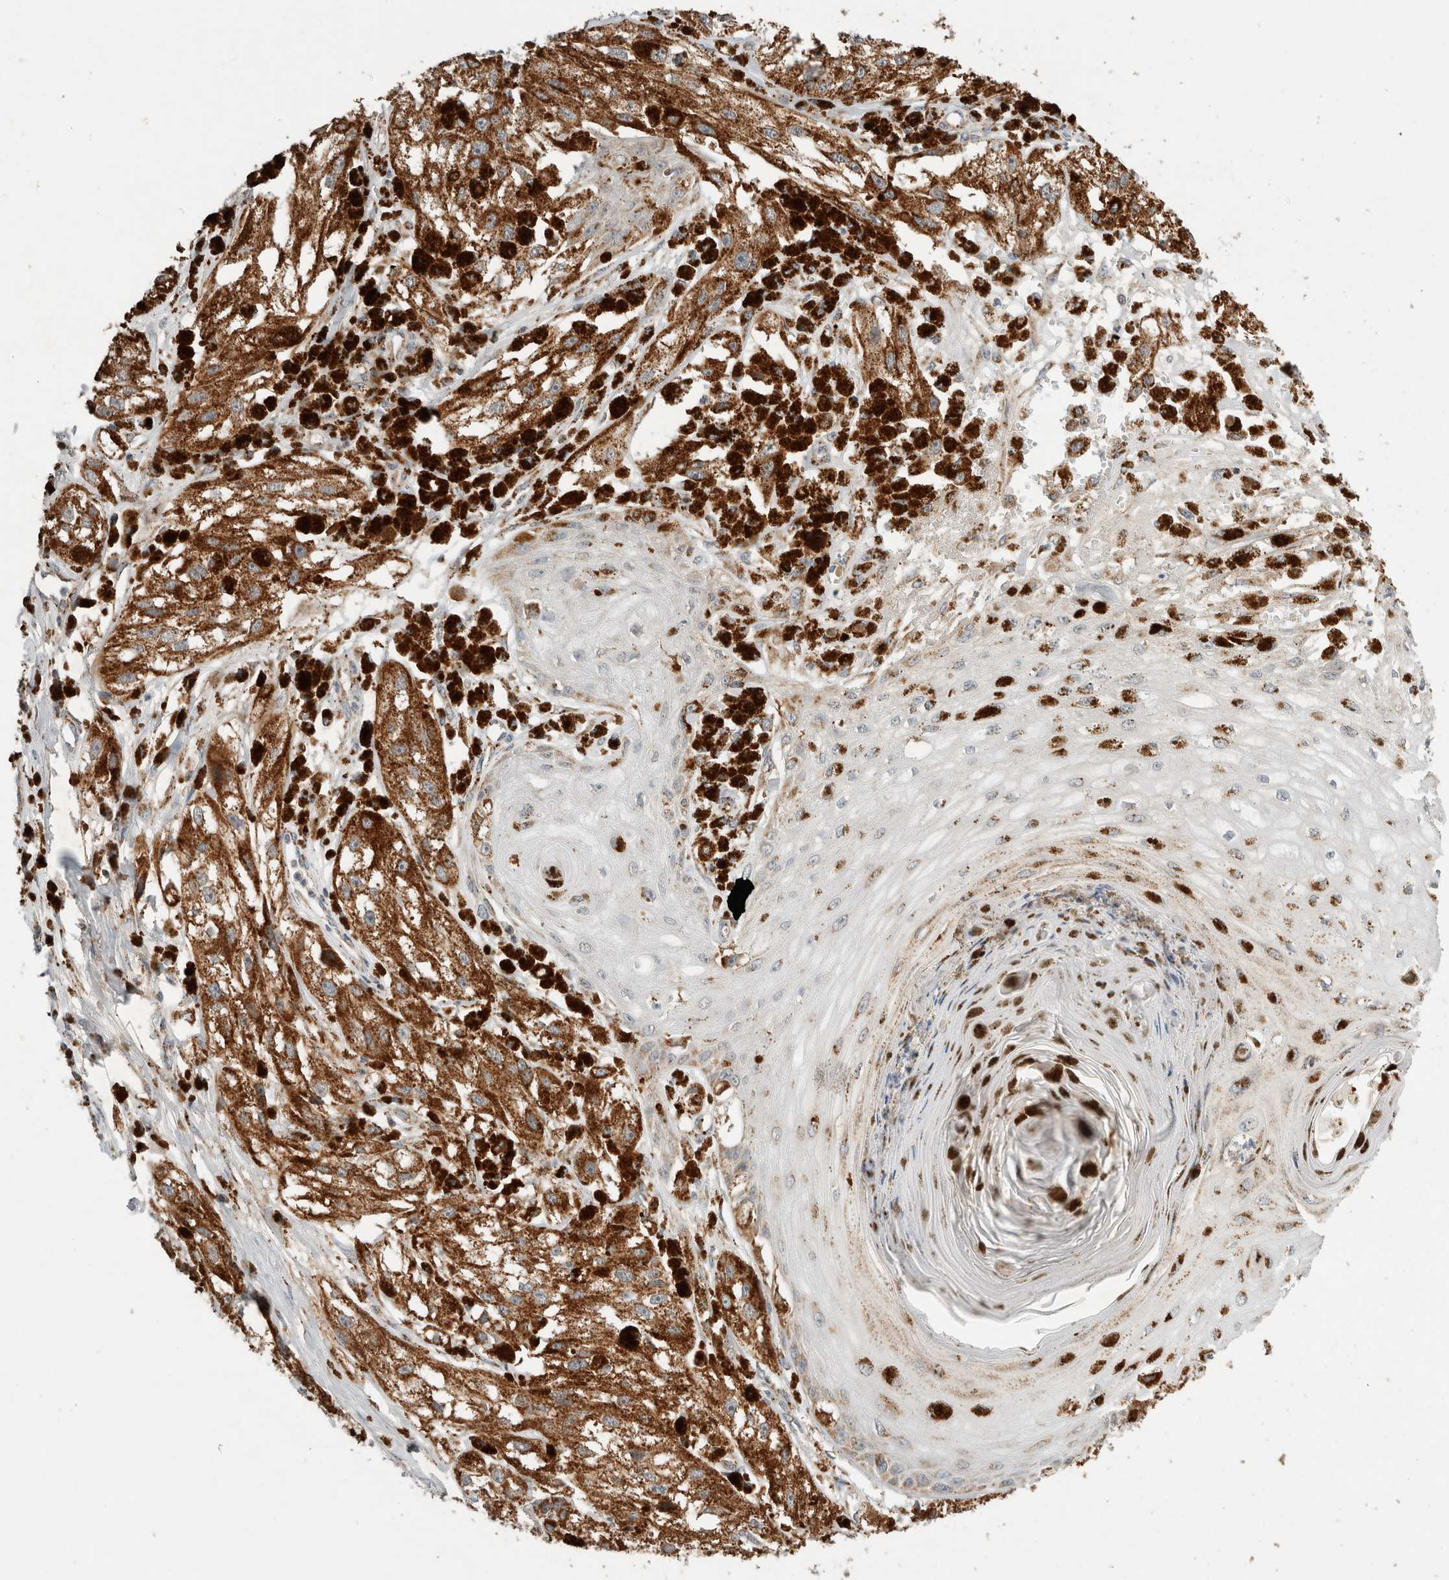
{"staining": {"intensity": "strong", "quantity": ">75%", "location": "cytoplasmic/membranous"}, "tissue": "melanoma", "cell_type": "Tumor cells", "image_type": "cancer", "snomed": [{"axis": "morphology", "description": "Malignant melanoma, NOS"}, {"axis": "topography", "description": "Skin"}], "caption": "Protein staining by immunohistochemistry shows strong cytoplasmic/membranous staining in approximately >75% of tumor cells in melanoma.", "gene": "AMPD1", "patient": {"sex": "male", "age": 88}}